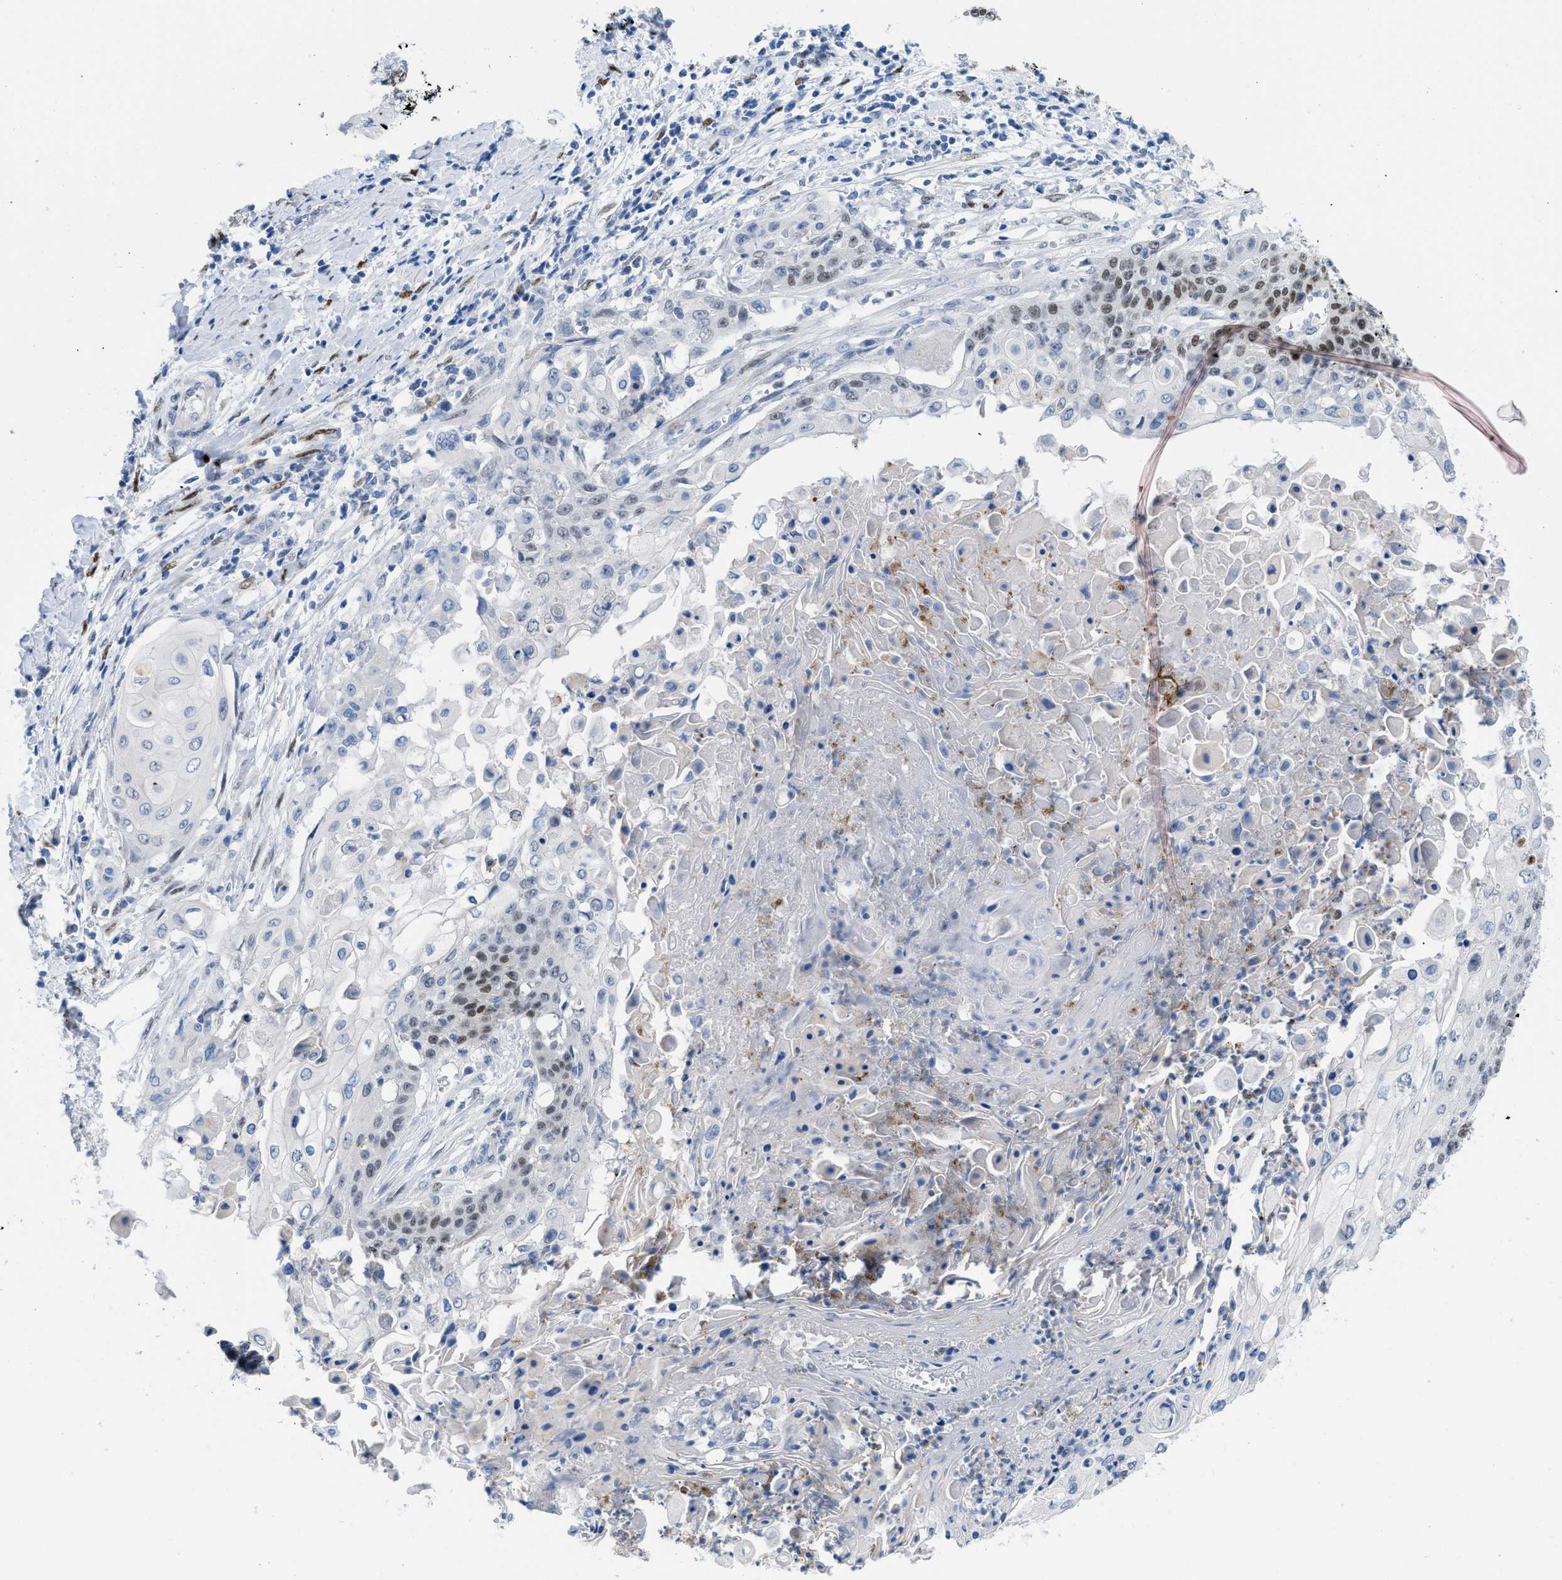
{"staining": {"intensity": "moderate", "quantity": "<25%", "location": "nuclear"}, "tissue": "cervical cancer", "cell_type": "Tumor cells", "image_type": "cancer", "snomed": [{"axis": "morphology", "description": "Squamous cell carcinoma, NOS"}, {"axis": "topography", "description": "Cervix"}], "caption": "Cervical cancer (squamous cell carcinoma) stained with a brown dye shows moderate nuclear positive expression in approximately <25% of tumor cells.", "gene": "NFIX", "patient": {"sex": "female", "age": 39}}